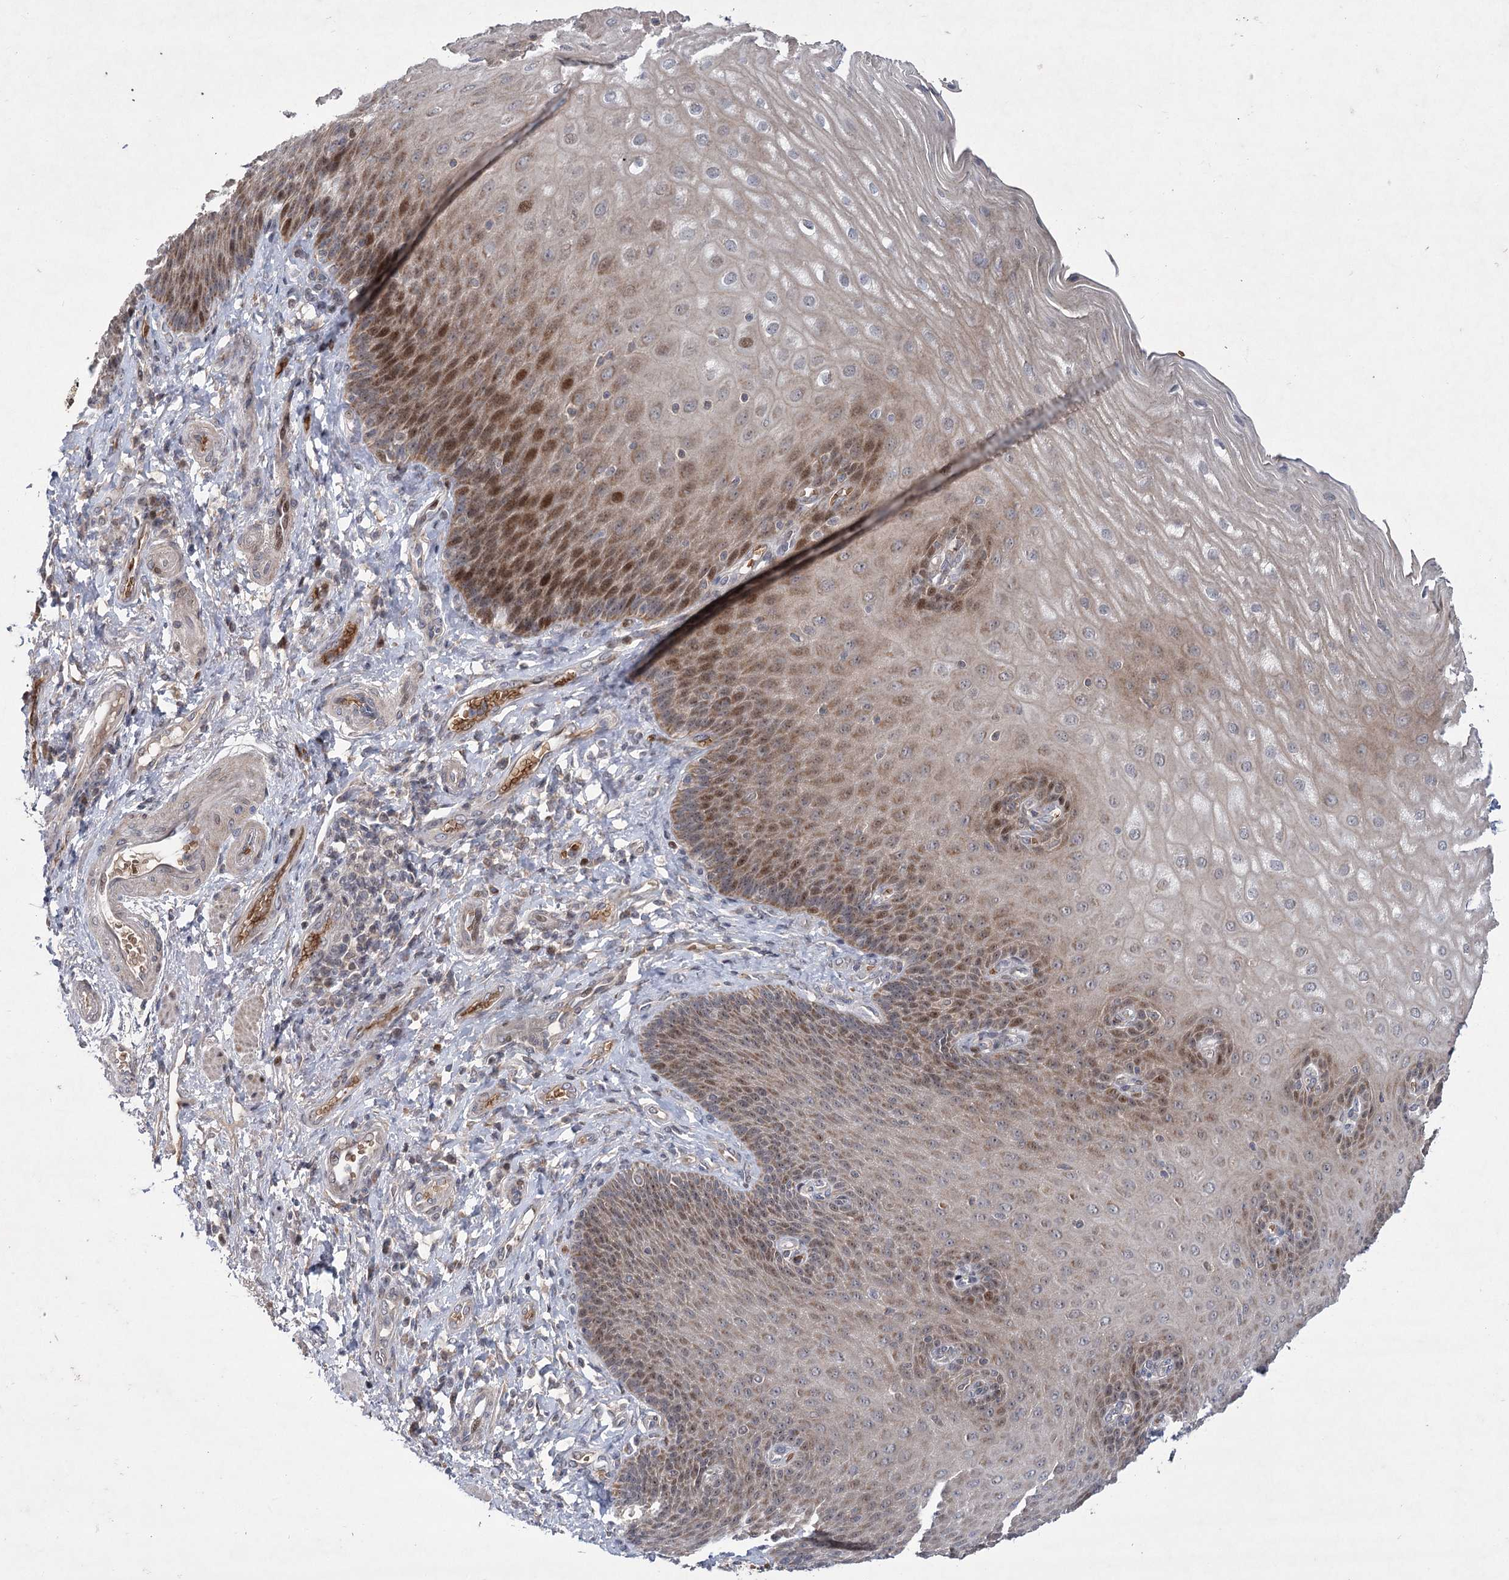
{"staining": {"intensity": "moderate", "quantity": ">75%", "location": "cytoplasmic/membranous,nuclear"}, "tissue": "esophagus", "cell_type": "Squamous epithelial cells", "image_type": "normal", "snomed": [{"axis": "morphology", "description": "Normal tissue, NOS"}, {"axis": "topography", "description": "Esophagus"}], "caption": "The micrograph reveals immunohistochemical staining of benign esophagus. There is moderate cytoplasmic/membranous,nuclear staining is seen in approximately >75% of squamous epithelial cells.", "gene": "NSMCE4A", "patient": {"sex": "male", "age": 54}}